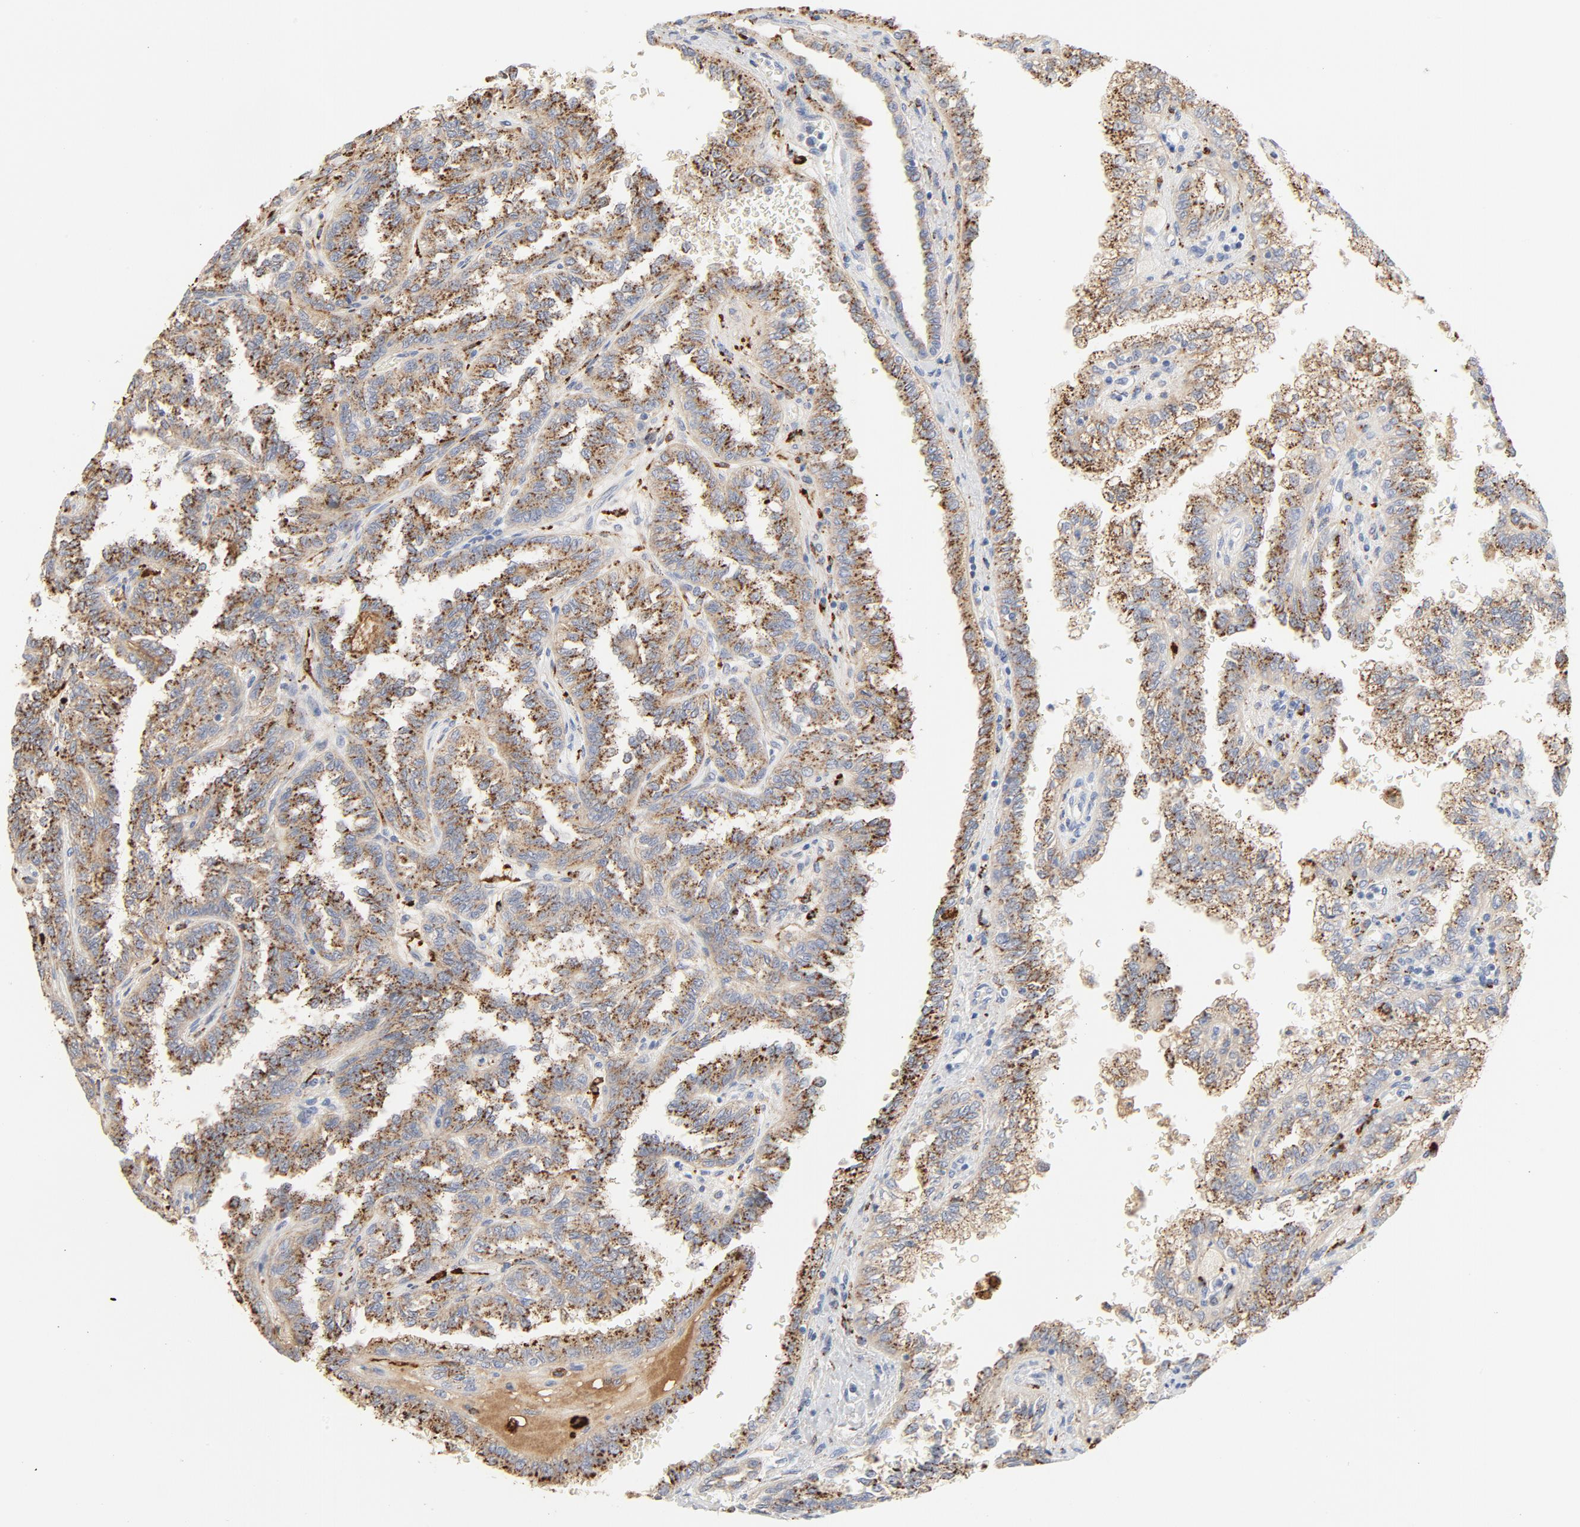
{"staining": {"intensity": "moderate", "quantity": ">75%", "location": "cytoplasmic/membranous"}, "tissue": "renal cancer", "cell_type": "Tumor cells", "image_type": "cancer", "snomed": [{"axis": "morphology", "description": "Inflammation, NOS"}, {"axis": "morphology", "description": "Adenocarcinoma, NOS"}, {"axis": "topography", "description": "Kidney"}], "caption": "Brown immunohistochemical staining in renal cancer demonstrates moderate cytoplasmic/membranous expression in about >75% of tumor cells.", "gene": "MAGEB17", "patient": {"sex": "male", "age": 68}}